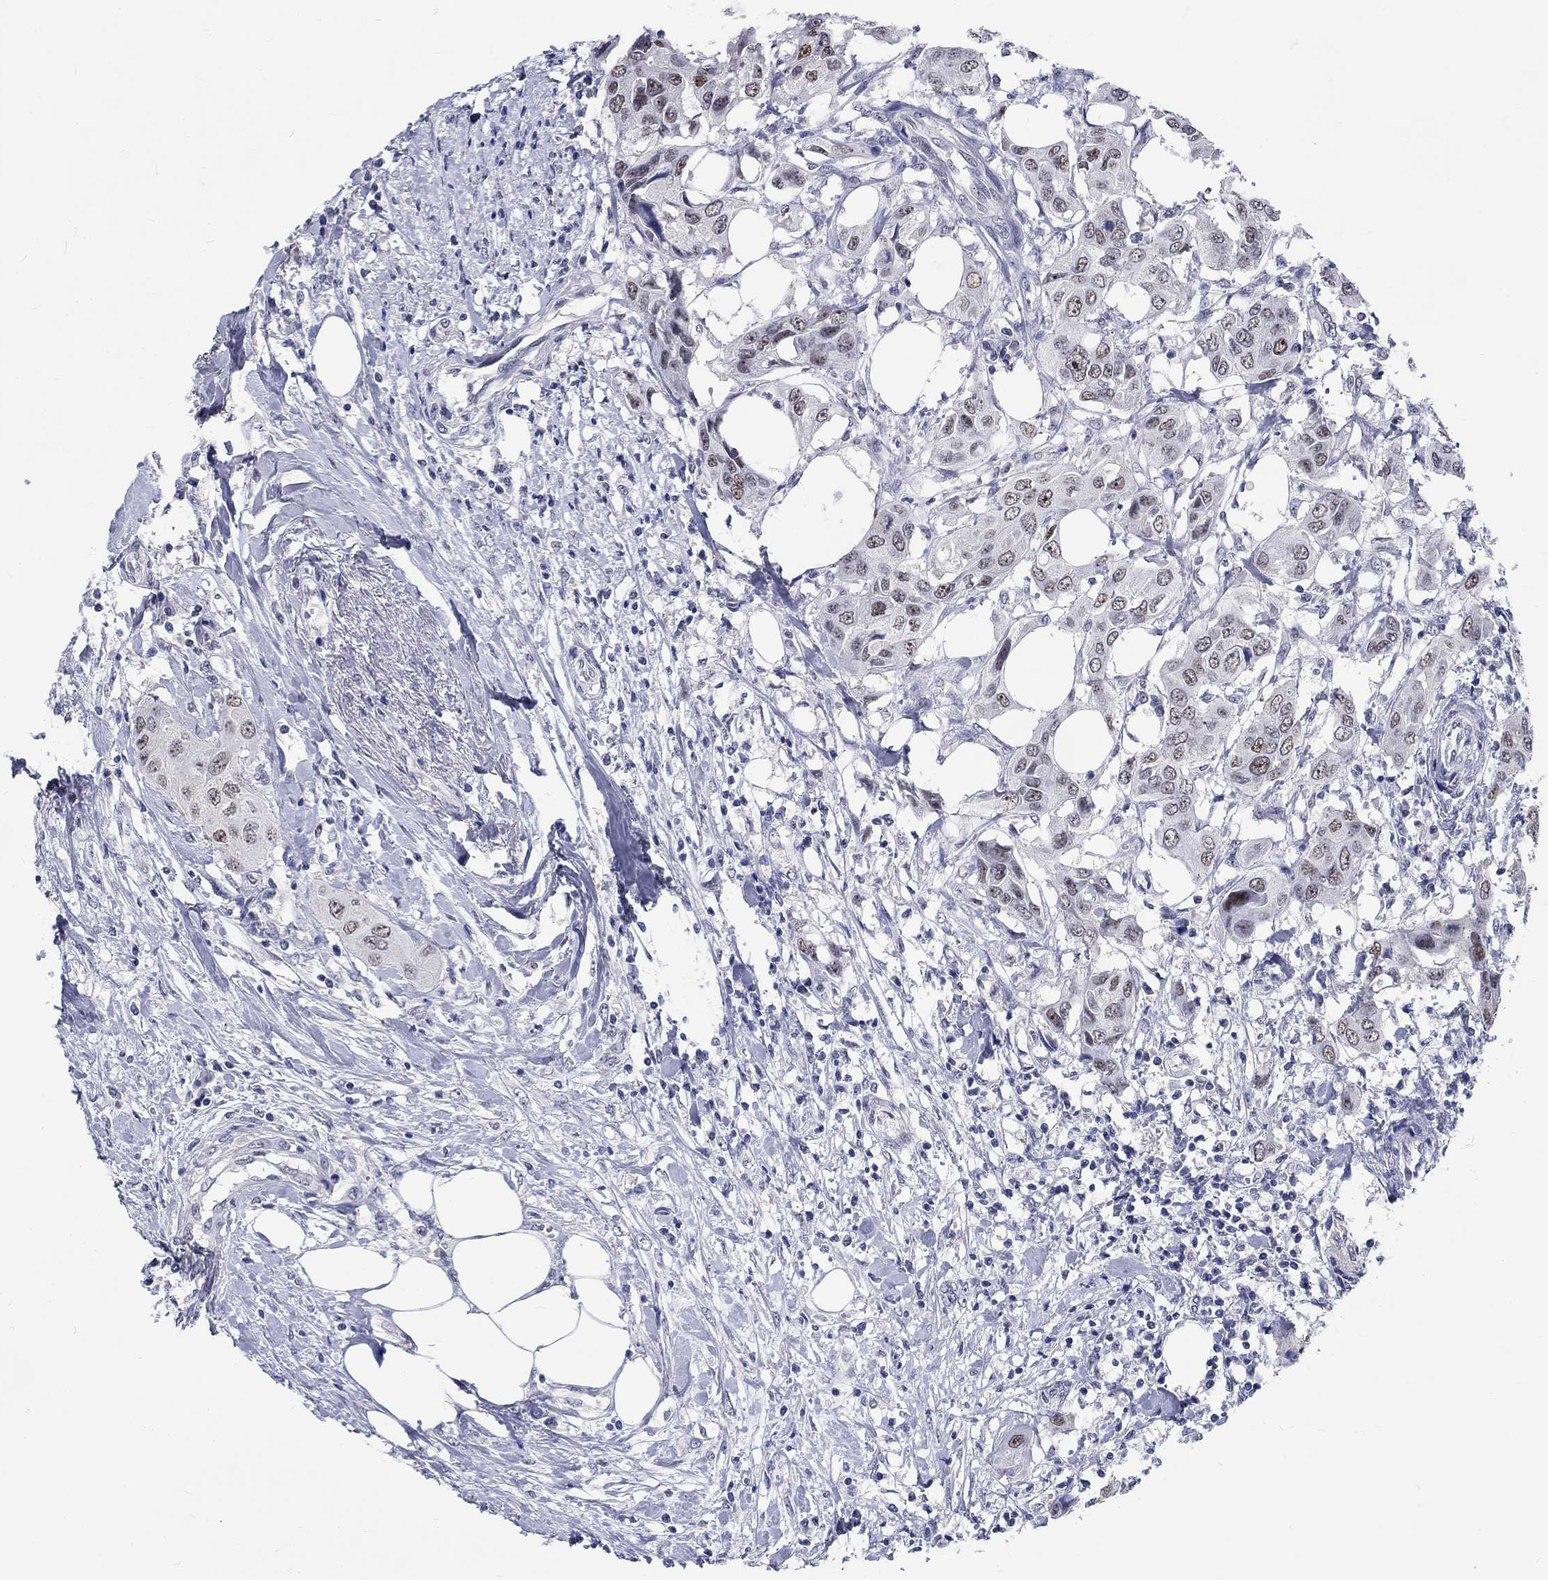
{"staining": {"intensity": "weak", "quantity": "<25%", "location": "nuclear"}, "tissue": "urothelial cancer", "cell_type": "Tumor cells", "image_type": "cancer", "snomed": [{"axis": "morphology", "description": "Urothelial carcinoma, NOS"}, {"axis": "morphology", "description": "Urothelial carcinoma, High grade"}, {"axis": "topography", "description": "Urinary bladder"}], "caption": "DAB (3,3'-diaminobenzidine) immunohistochemical staining of urothelial cancer exhibits no significant expression in tumor cells.", "gene": "GRIN1", "patient": {"sex": "male", "age": 63}}